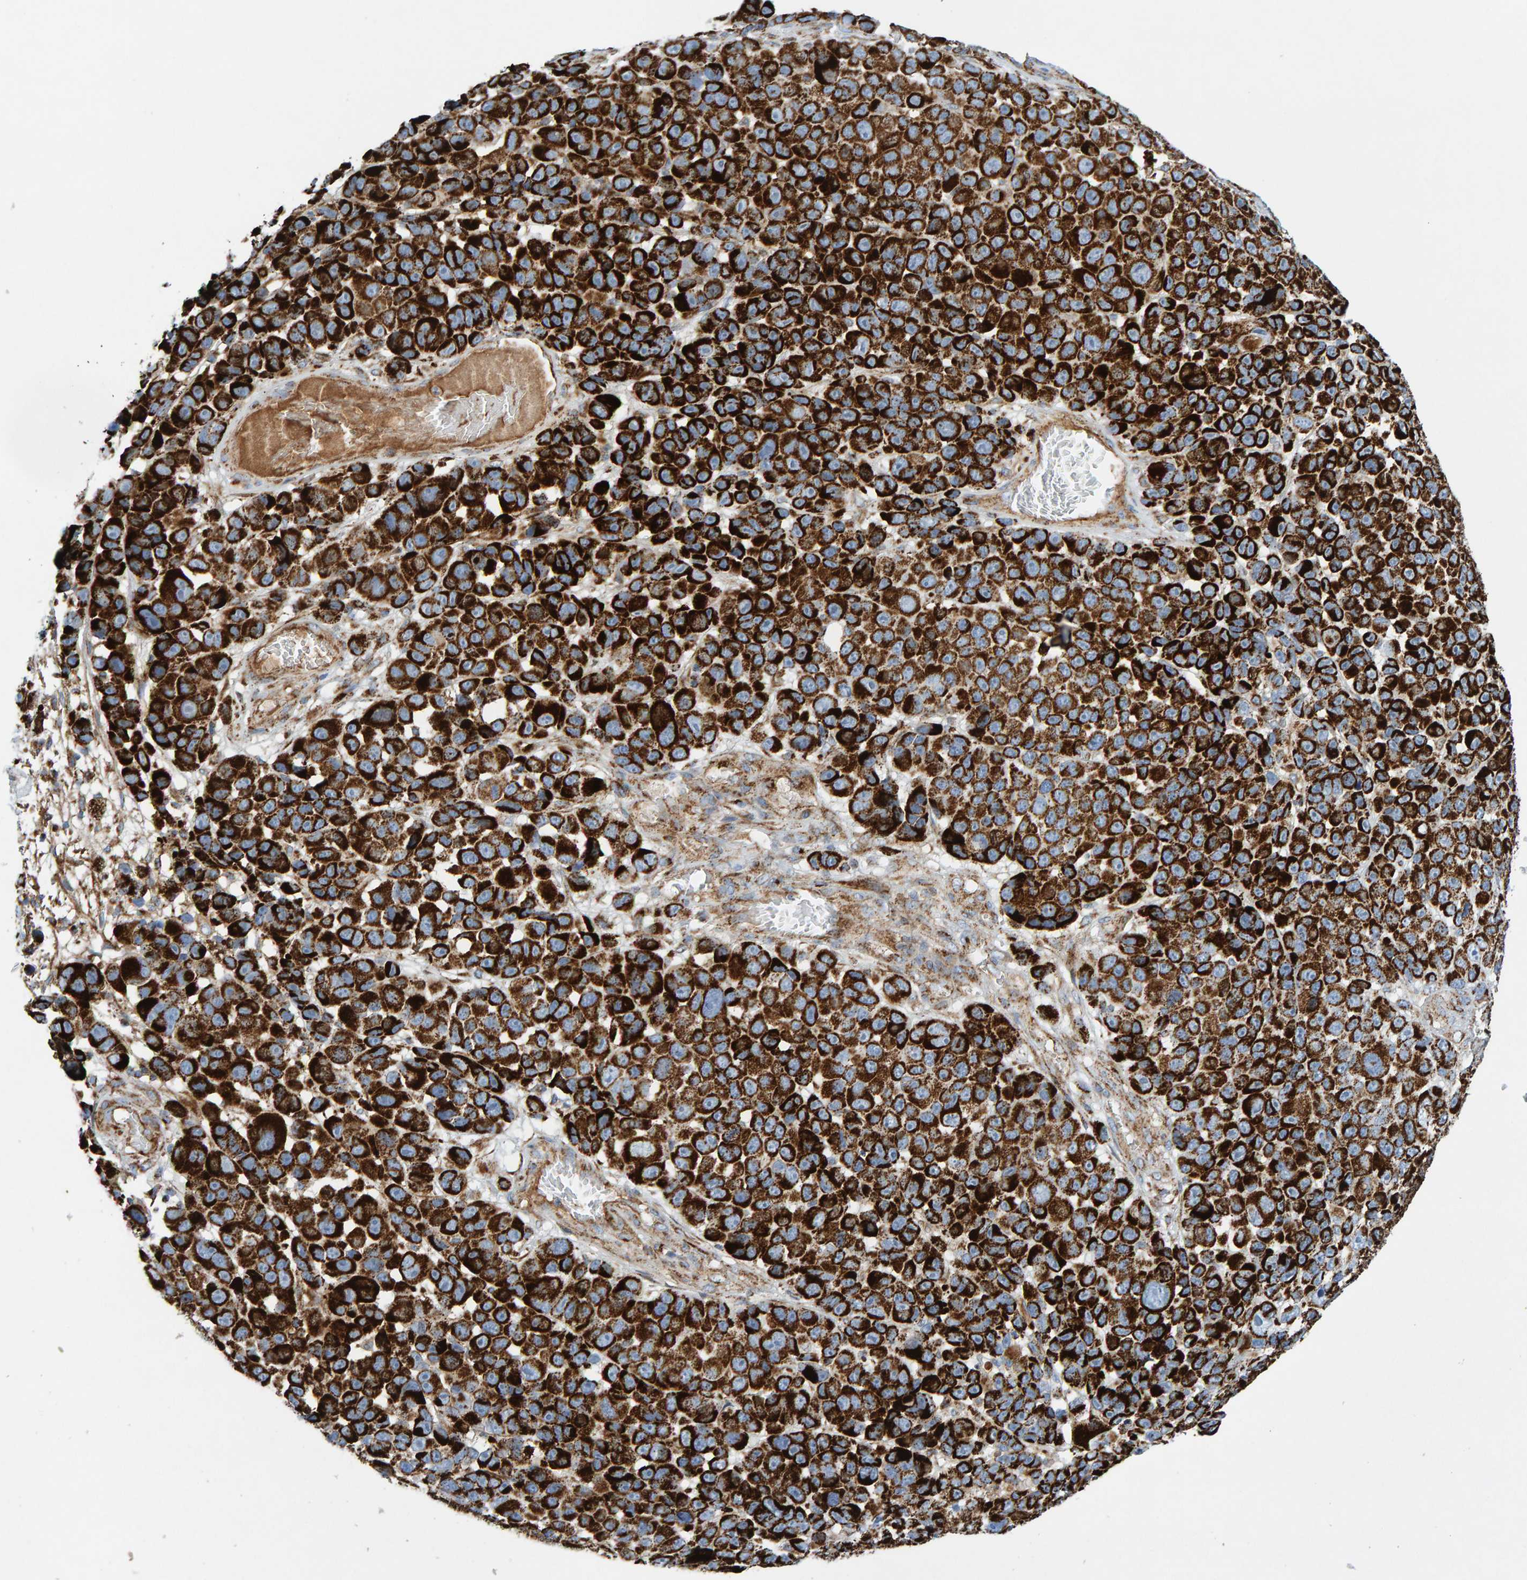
{"staining": {"intensity": "strong", "quantity": ">75%", "location": "cytoplasmic/membranous"}, "tissue": "melanoma", "cell_type": "Tumor cells", "image_type": "cancer", "snomed": [{"axis": "morphology", "description": "Malignant melanoma, NOS"}, {"axis": "topography", "description": "Skin"}], "caption": "Immunohistochemical staining of malignant melanoma demonstrates strong cytoplasmic/membranous protein positivity in approximately >75% of tumor cells.", "gene": "GGTA1", "patient": {"sex": "male", "age": 53}}